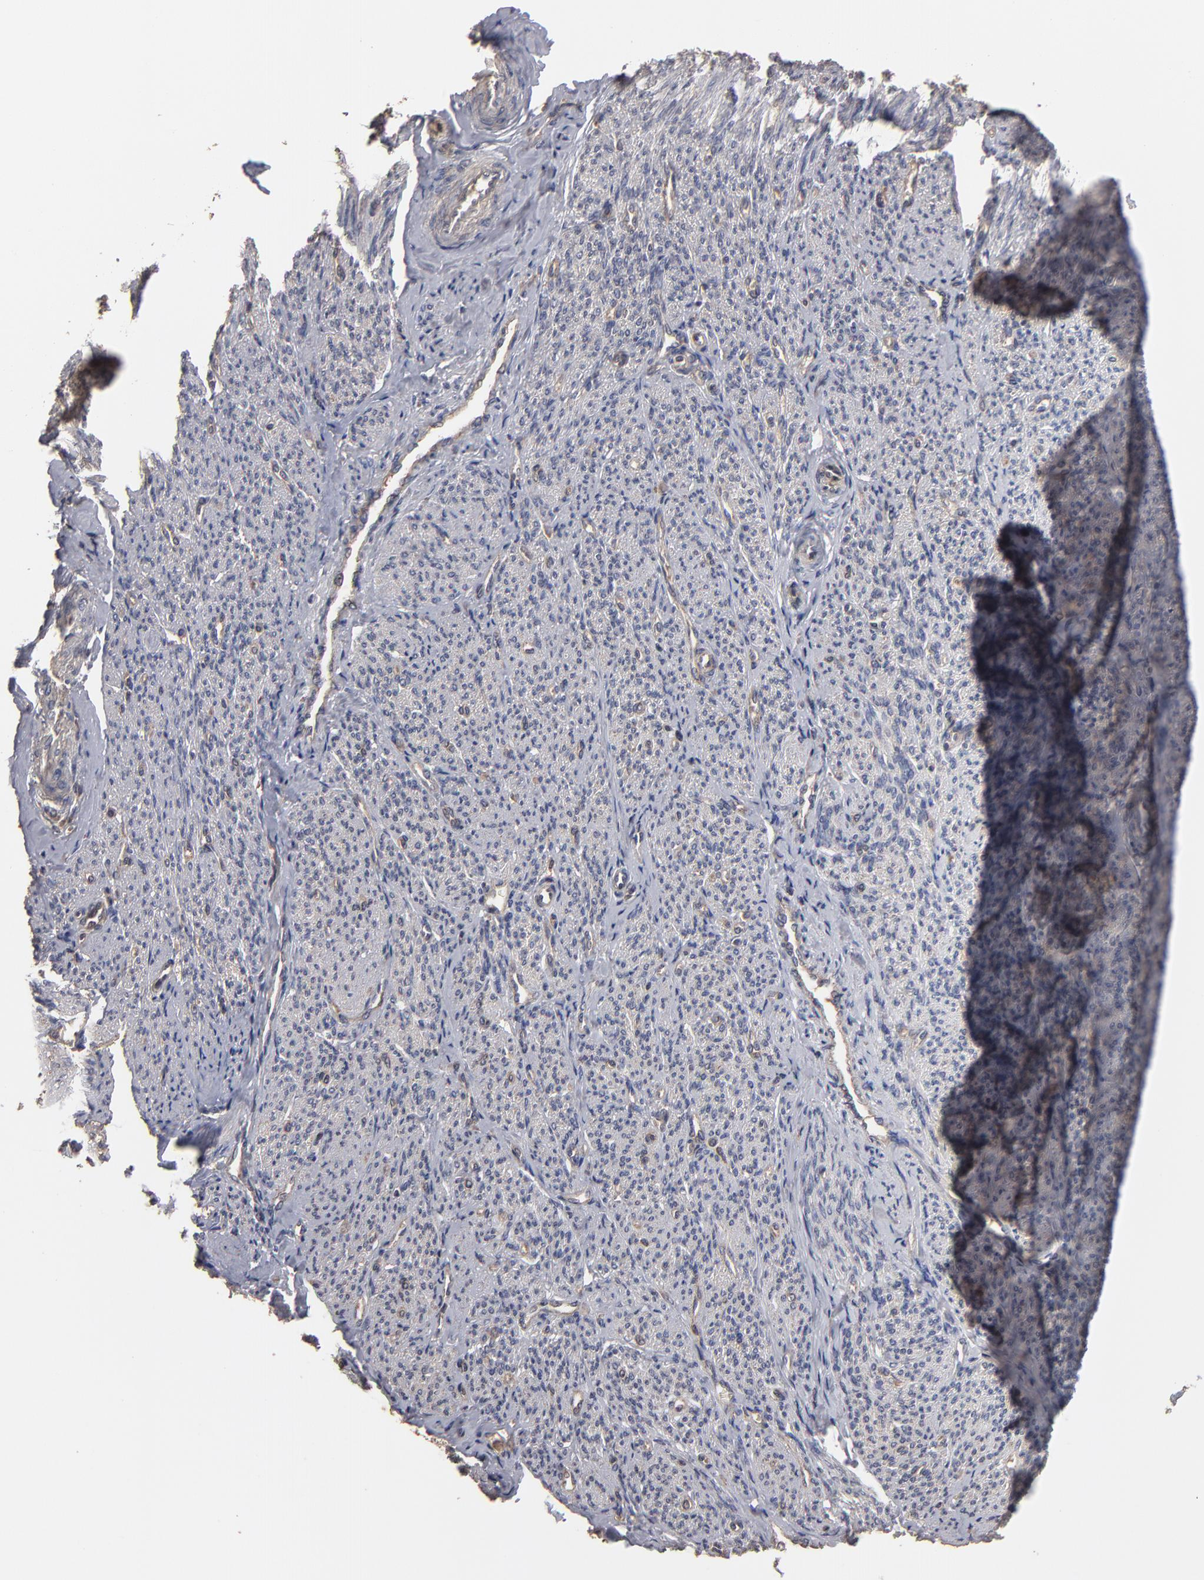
{"staining": {"intensity": "weak", "quantity": "25%-75%", "location": "cytoplasmic/membranous"}, "tissue": "smooth muscle", "cell_type": "Smooth muscle cells", "image_type": "normal", "snomed": [{"axis": "morphology", "description": "Normal tissue, NOS"}, {"axis": "topography", "description": "Smooth muscle"}], "caption": "This is a photomicrograph of IHC staining of benign smooth muscle, which shows weak expression in the cytoplasmic/membranous of smooth muscle cells.", "gene": "RO60", "patient": {"sex": "female", "age": 65}}